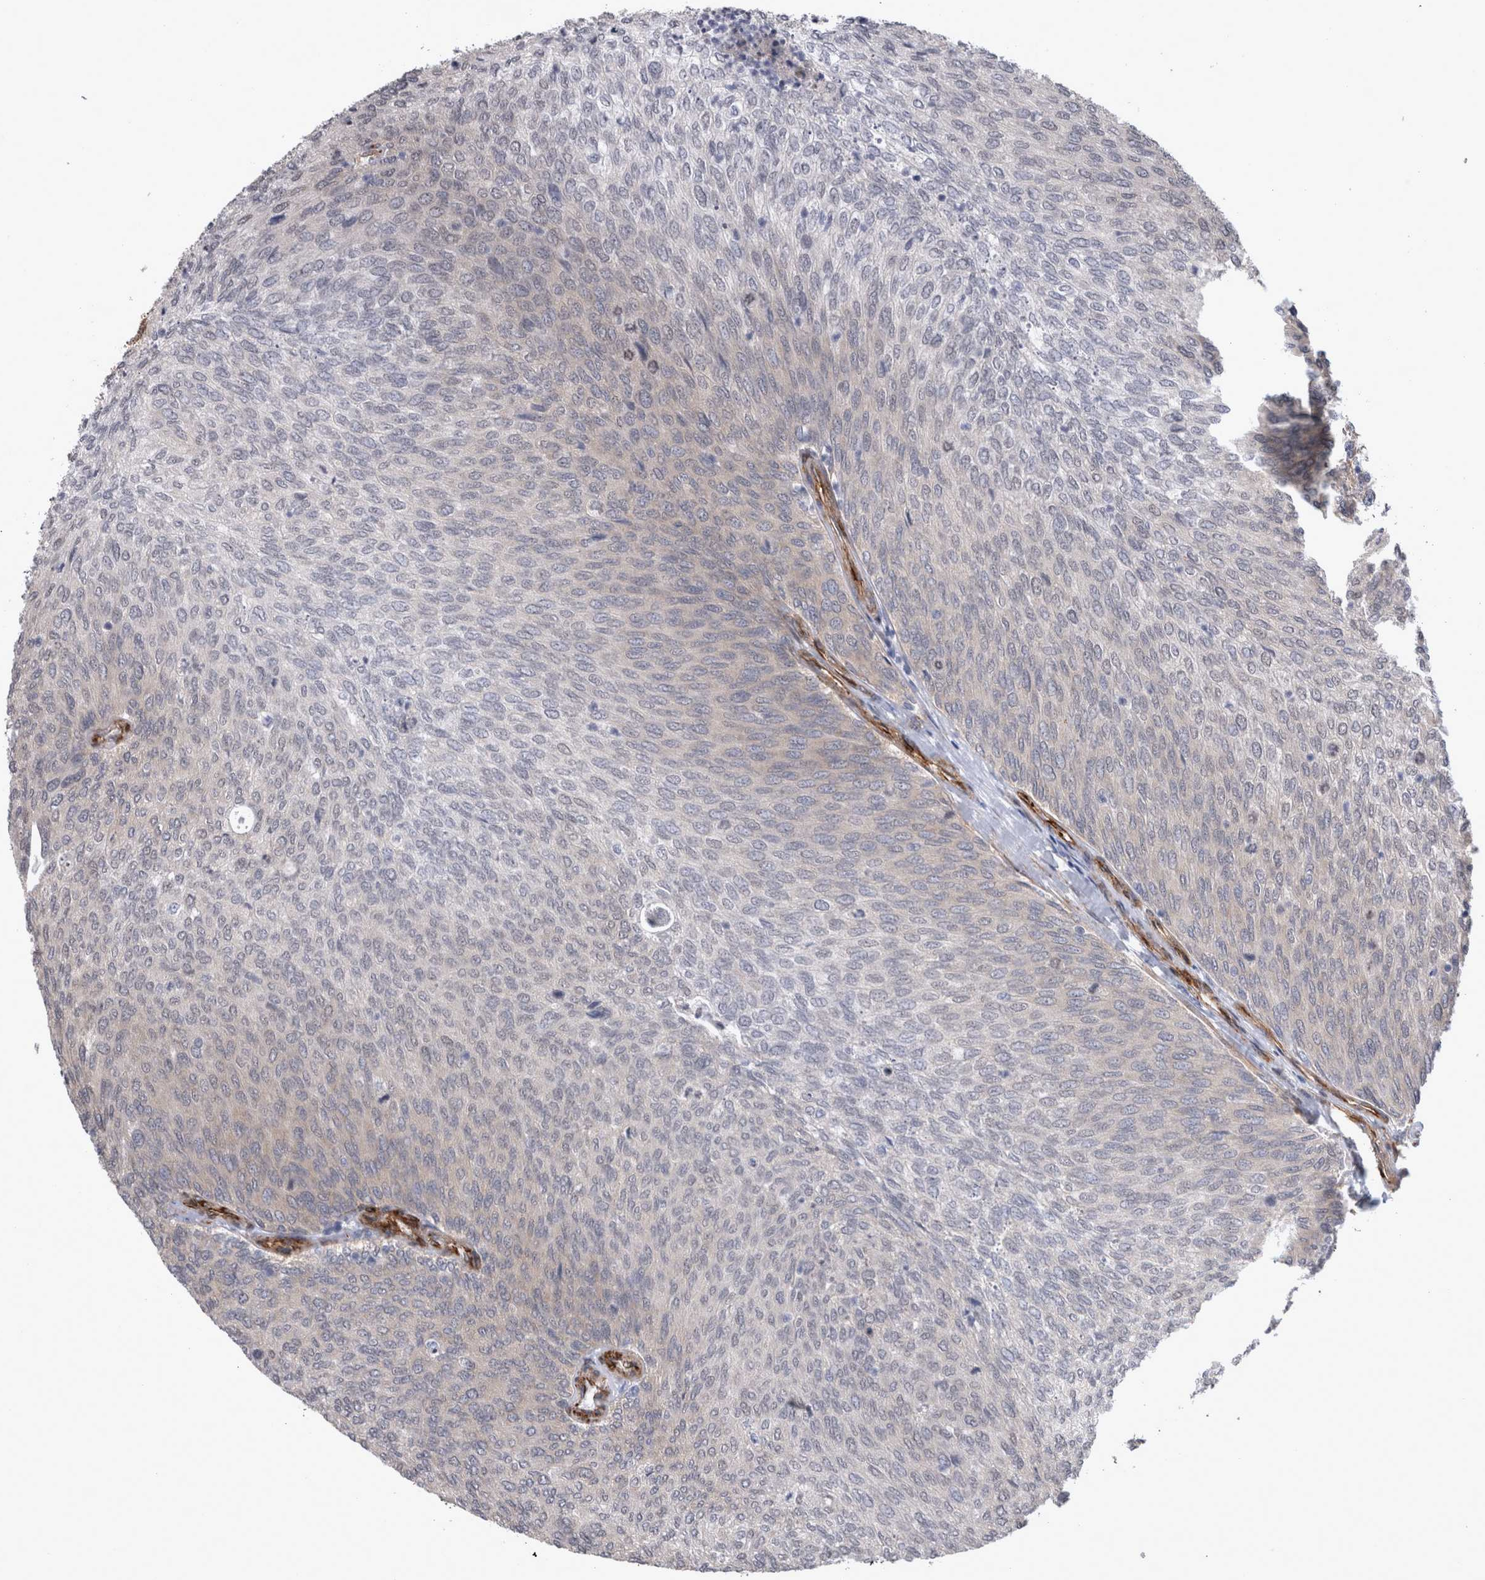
{"staining": {"intensity": "negative", "quantity": "none", "location": "none"}, "tissue": "urothelial cancer", "cell_type": "Tumor cells", "image_type": "cancer", "snomed": [{"axis": "morphology", "description": "Urothelial carcinoma, Low grade"}, {"axis": "topography", "description": "Urinary bladder"}], "caption": "This micrograph is of urothelial cancer stained with immunohistochemistry (IHC) to label a protein in brown with the nuclei are counter-stained blue. There is no staining in tumor cells.", "gene": "DDX6", "patient": {"sex": "female", "age": 79}}